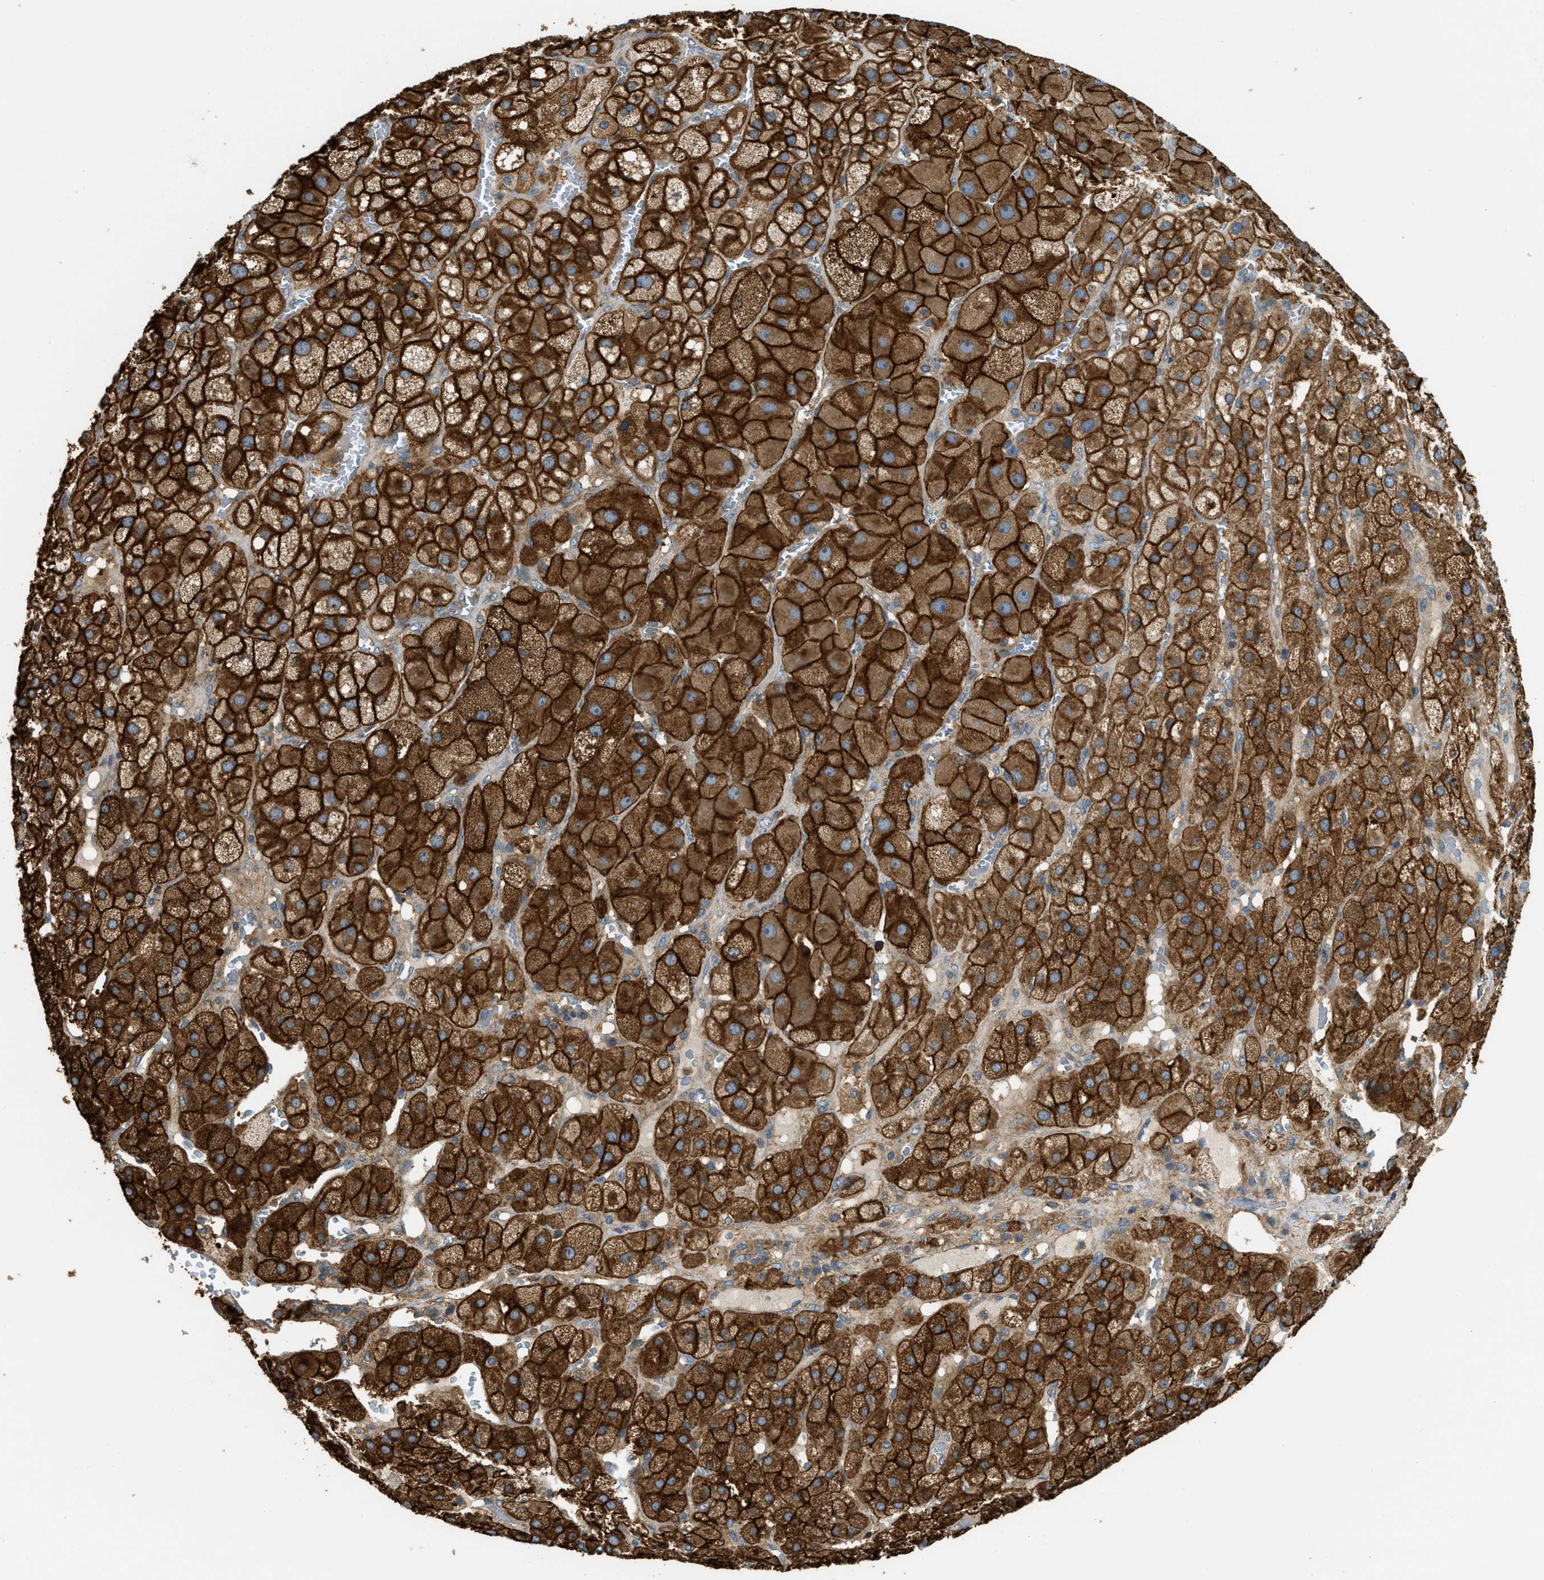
{"staining": {"intensity": "strong", "quantity": ">75%", "location": "cytoplasmic/membranous"}, "tissue": "adrenal gland", "cell_type": "Glandular cells", "image_type": "normal", "snomed": [{"axis": "morphology", "description": "Normal tissue, NOS"}, {"axis": "topography", "description": "Adrenal gland"}], "caption": "Immunohistochemistry of benign adrenal gland shows high levels of strong cytoplasmic/membranous positivity in approximately >75% of glandular cells. Using DAB (3,3'-diaminobenzidine) (brown) and hematoxylin (blue) stains, captured at high magnification using brightfield microscopy.", "gene": "BAG4", "patient": {"sex": "female", "age": 47}}